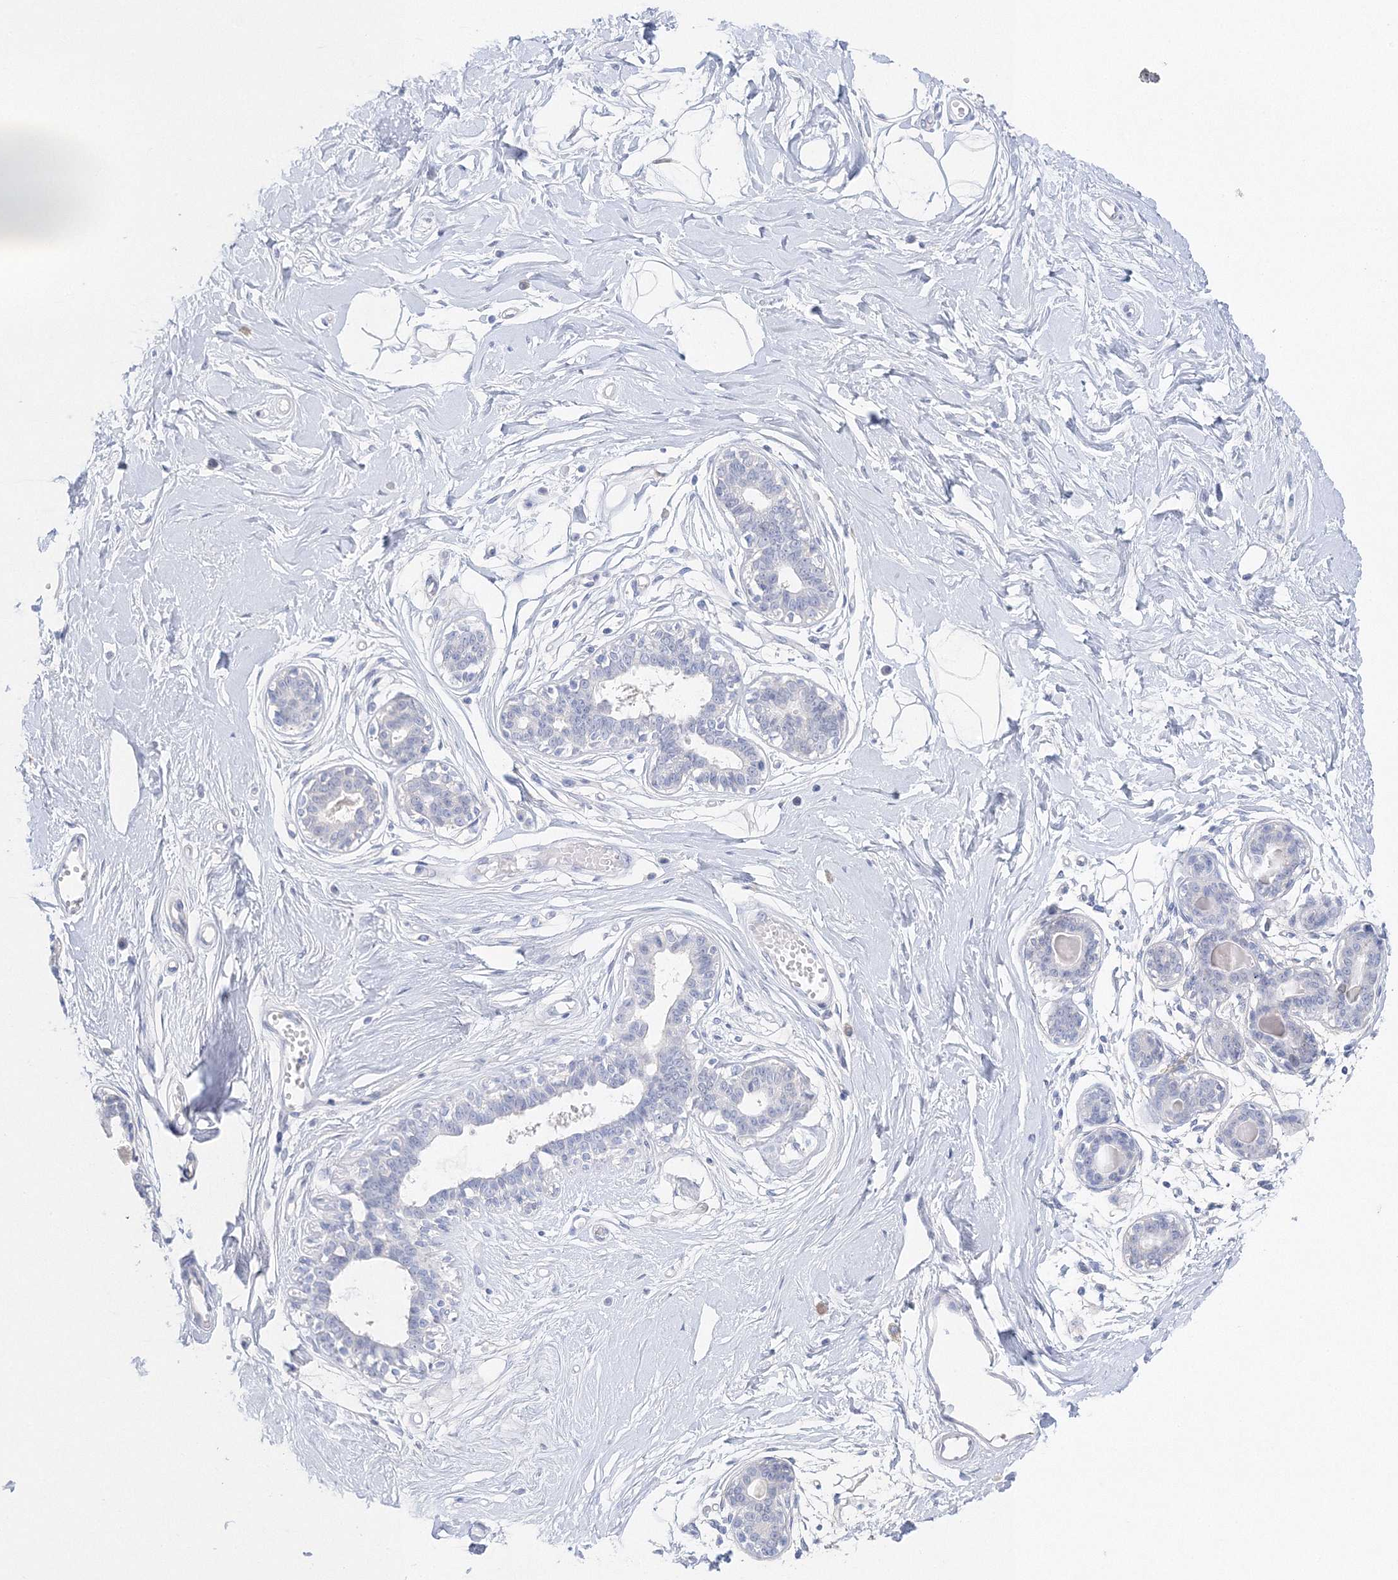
{"staining": {"intensity": "negative", "quantity": "none", "location": "none"}, "tissue": "breast", "cell_type": "Adipocytes", "image_type": "normal", "snomed": [{"axis": "morphology", "description": "Normal tissue, NOS"}, {"axis": "topography", "description": "Breast"}], "caption": "High magnification brightfield microscopy of benign breast stained with DAB (3,3'-diaminobenzidine) (brown) and counterstained with hematoxylin (blue): adipocytes show no significant positivity. (DAB (3,3'-diaminobenzidine) IHC, high magnification).", "gene": "HMGCS1", "patient": {"sex": "female", "age": 45}}